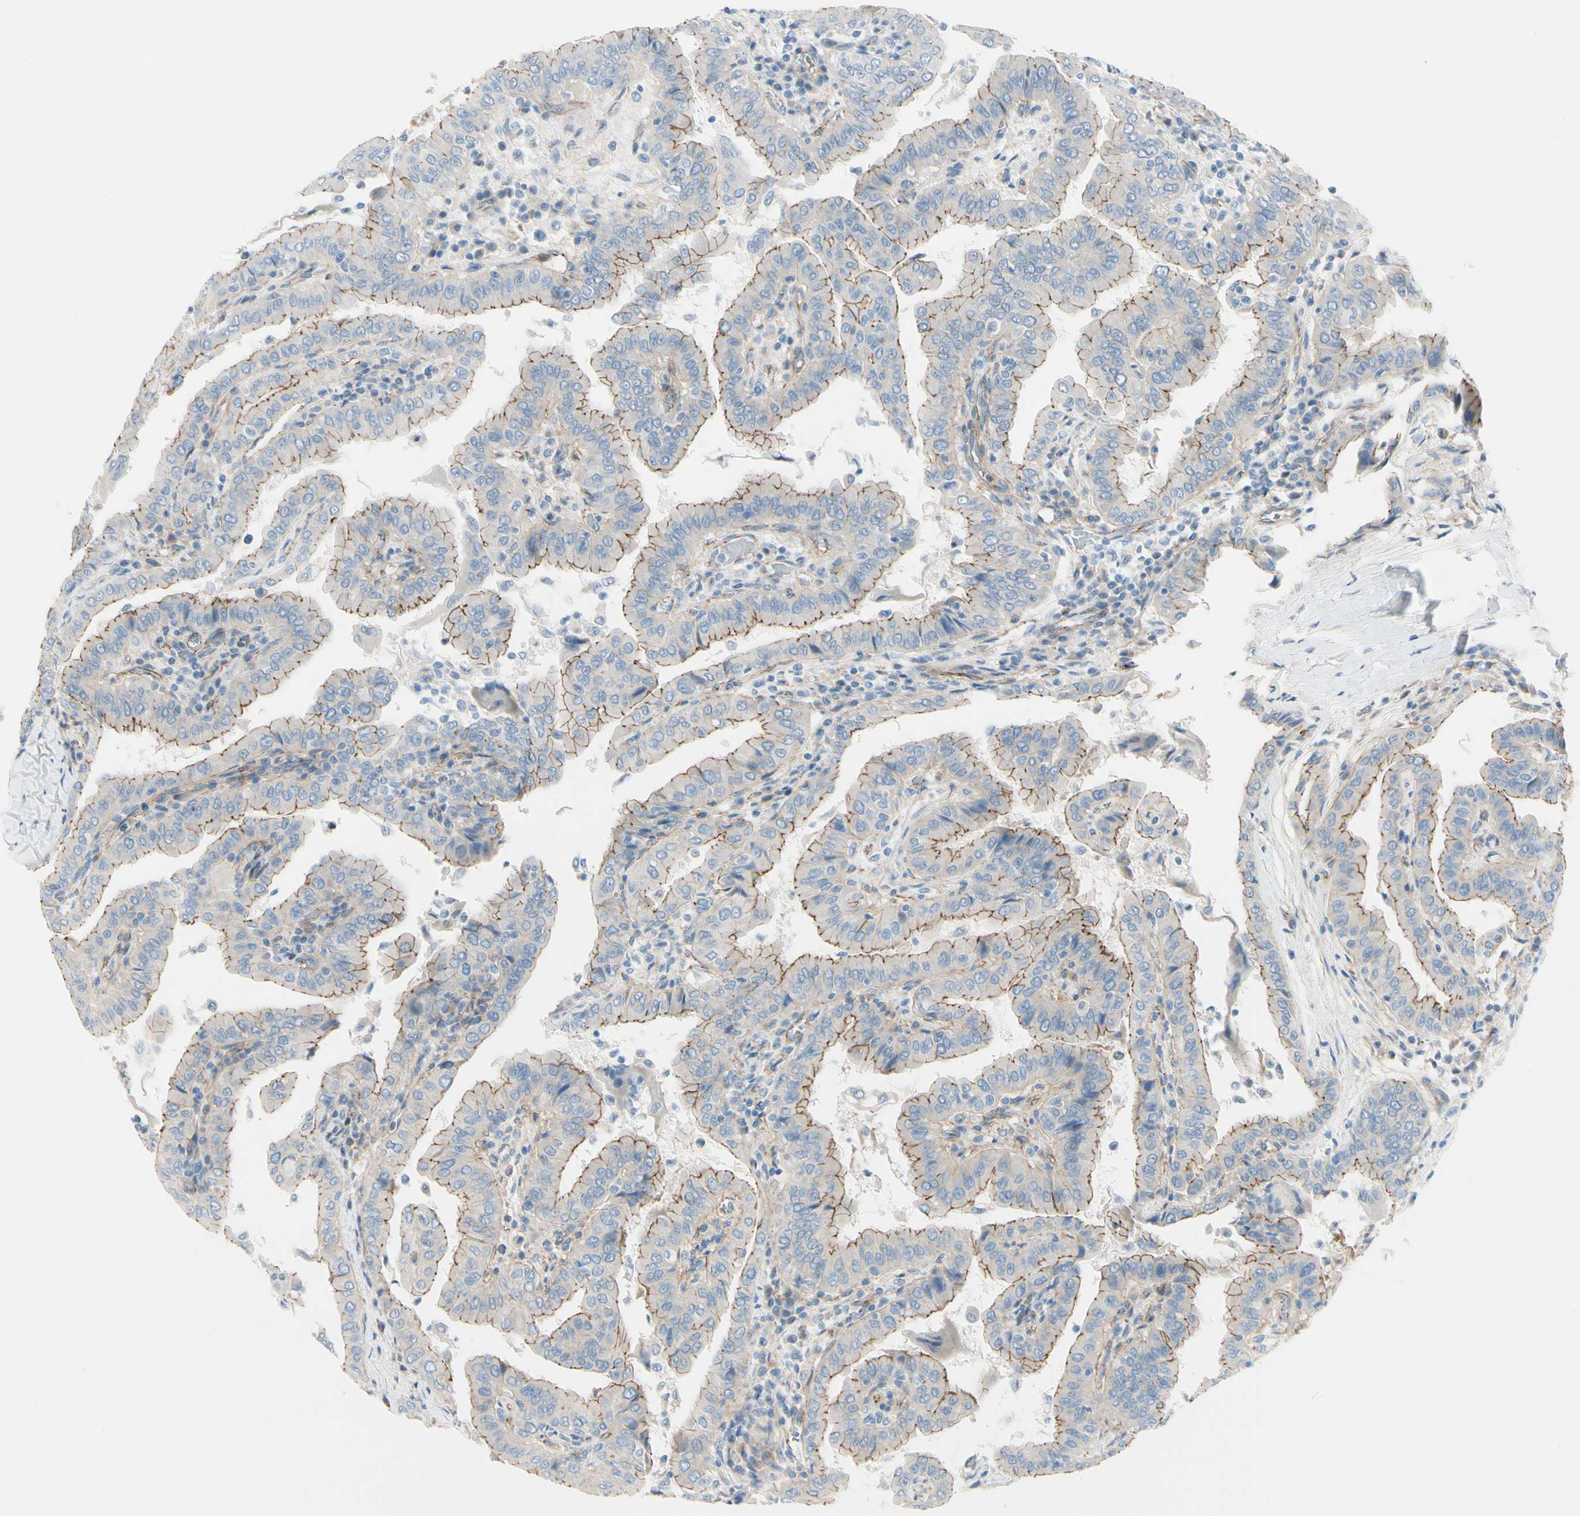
{"staining": {"intensity": "weak", "quantity": "25%-75%", "location": "cytoplasmic/membranous"}, "tissue": "thyroid cancer", "cell_type": "Tumor cells", "image_type": "cancer", "snomed": [{"axis": "morphology", "description": "Papillary adenocarcinoma, NOS"}, {"axis": "topography", "description": "Thyroid gland"}], "caption": "An image of thyroid cancer stained for a protein exhibits weak cytoplasmic/membranous brown staining in tumor cells.", "gene": "TJP1", "patient": {"sex": "male", "age": 33}}